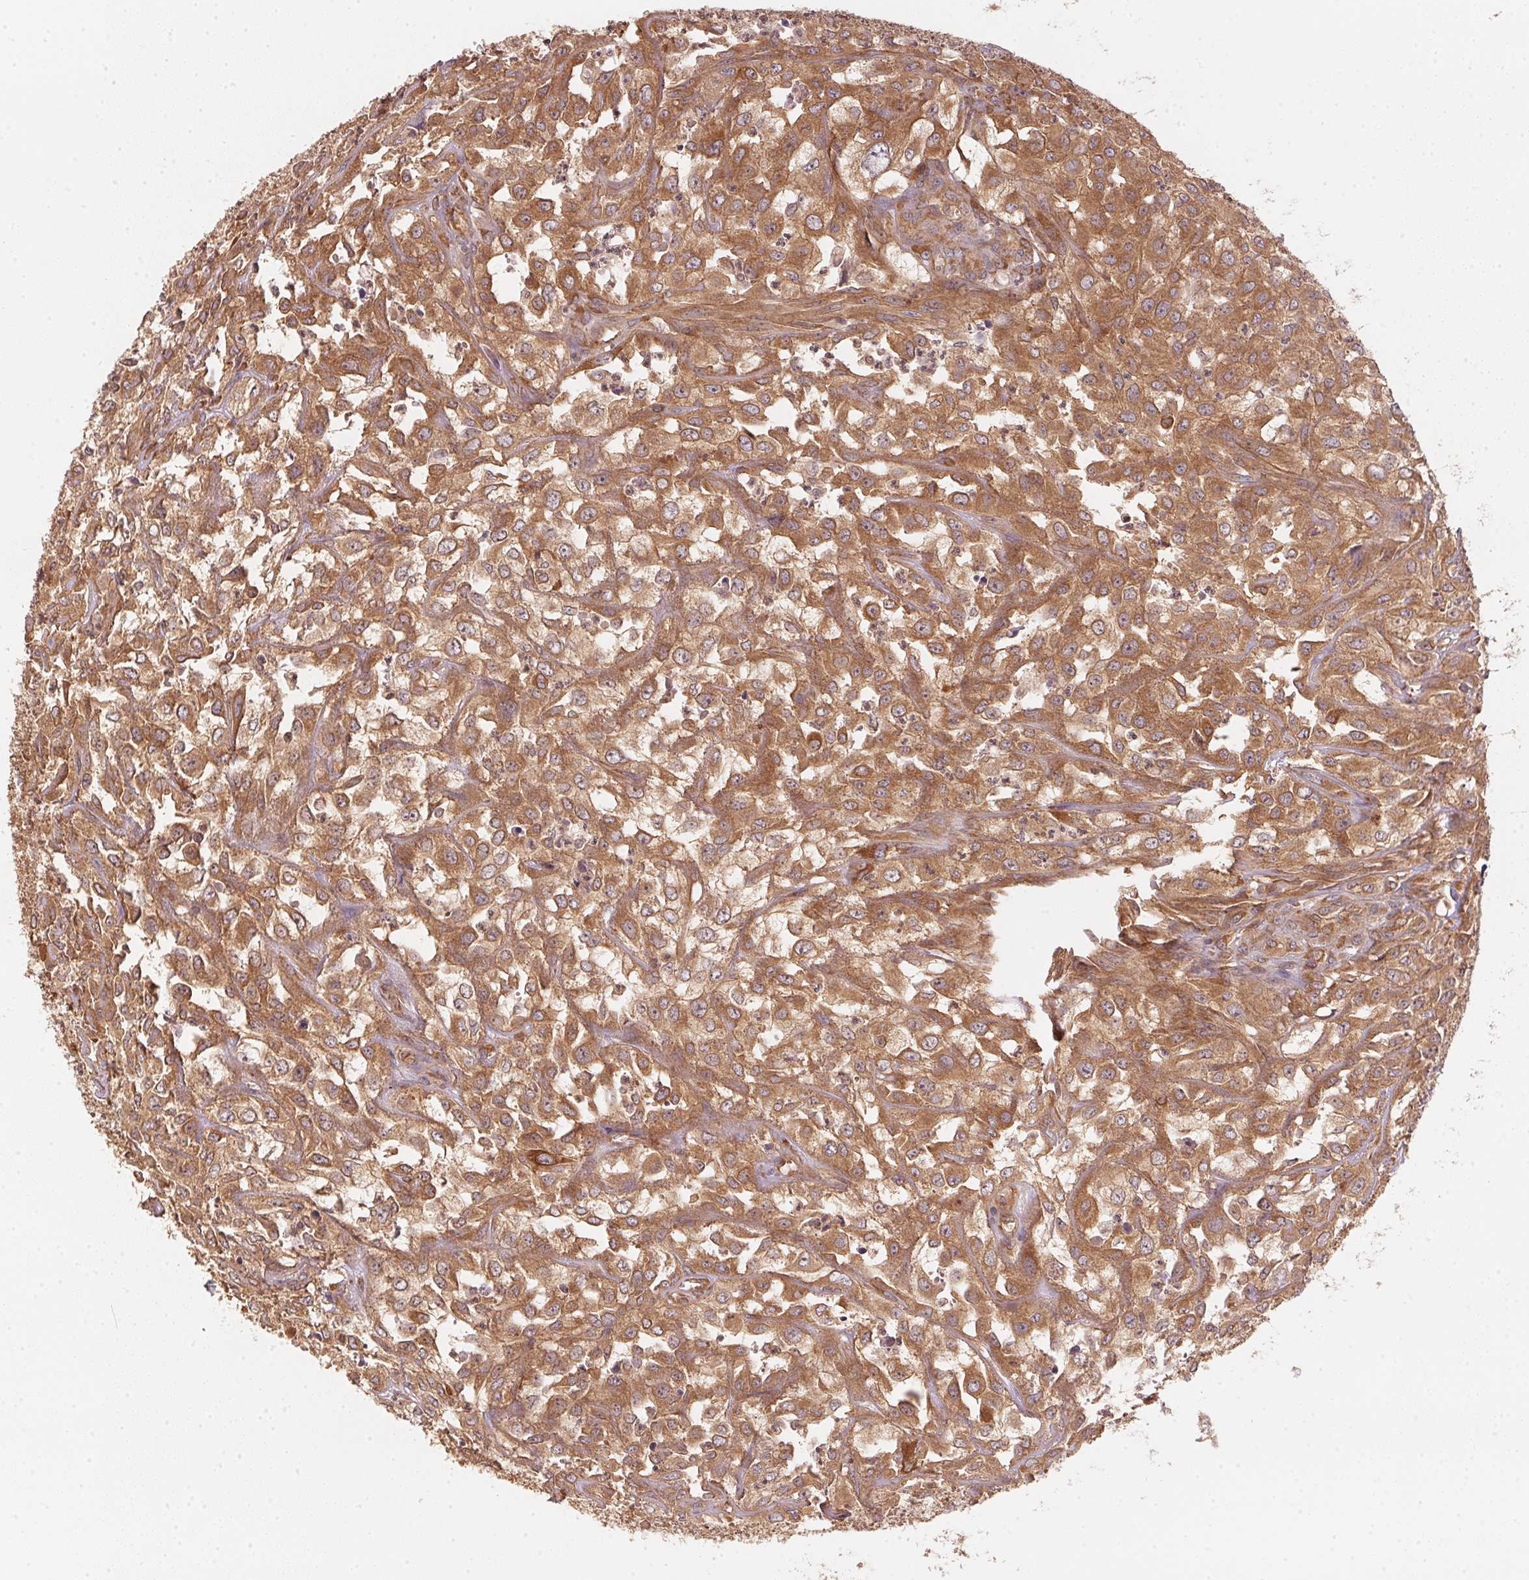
{"staining": {"intensity": "moderate", "quantity": ">75%", "location": "cytoplasmic/membranous"}, "tissue": "urothelial cancer", "cell_type": "Tumor cells", "image_type": "cancer", "snomed": [{"axis": "morphology", "description": "Urothelial carcinoma, High grade"}, {"axis": "topography", "description": "Urinary bladder"}], "caption": "A high-resolution micrograph shows immunohistochemistry staining of urothelial carcinoma (high-grade), which exhibits moderate cytoplasmic/membranous staining in approximately >75% of tumor cells. (Brightfield microscopy of DAB IHC at high magnification).", "gene": "STRN4", "patient": {"sex": "male", "age": 67}}